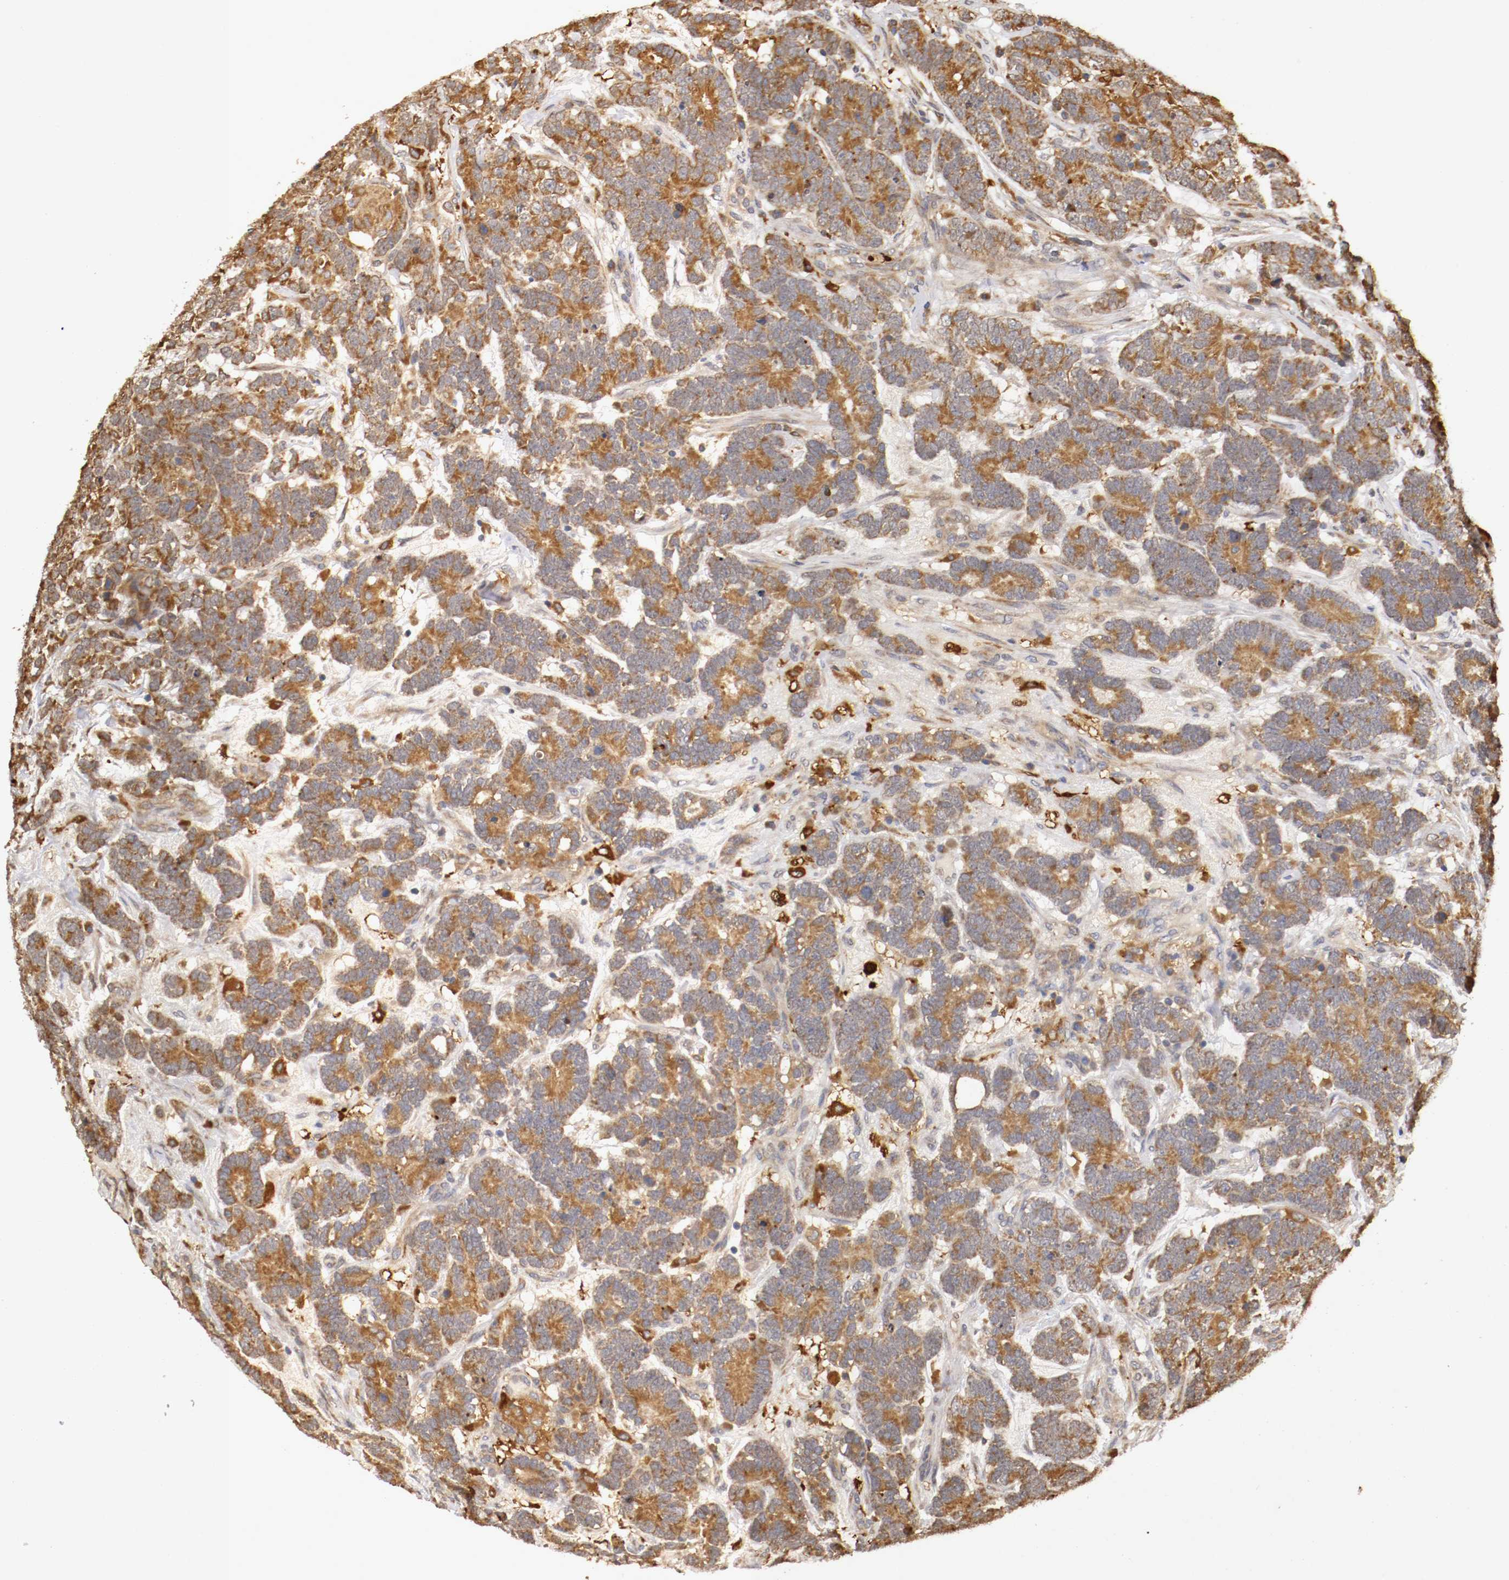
{"staining": {"intensity": "moderate", "quantity": ">75%", "location": "cytoplasmic/membranous"}, "tissue": "testis cancer", "cell_type": "Tumor cells", "image_type": "cancer", "snomed": [{"axis": "morphology", "description": "Carcinoma, Embryonal, NOS"}, {"axis": "topography", "description": "Testis"}], "caption": "Immunohistochemistry (IHC) of human testis cancer exhibits medium levels of moderate cytoplasmic/membranous positivity in about >75% of tumor cells.", "gene": "VEZT", "patient": {"sex": "male", "age": 26}}